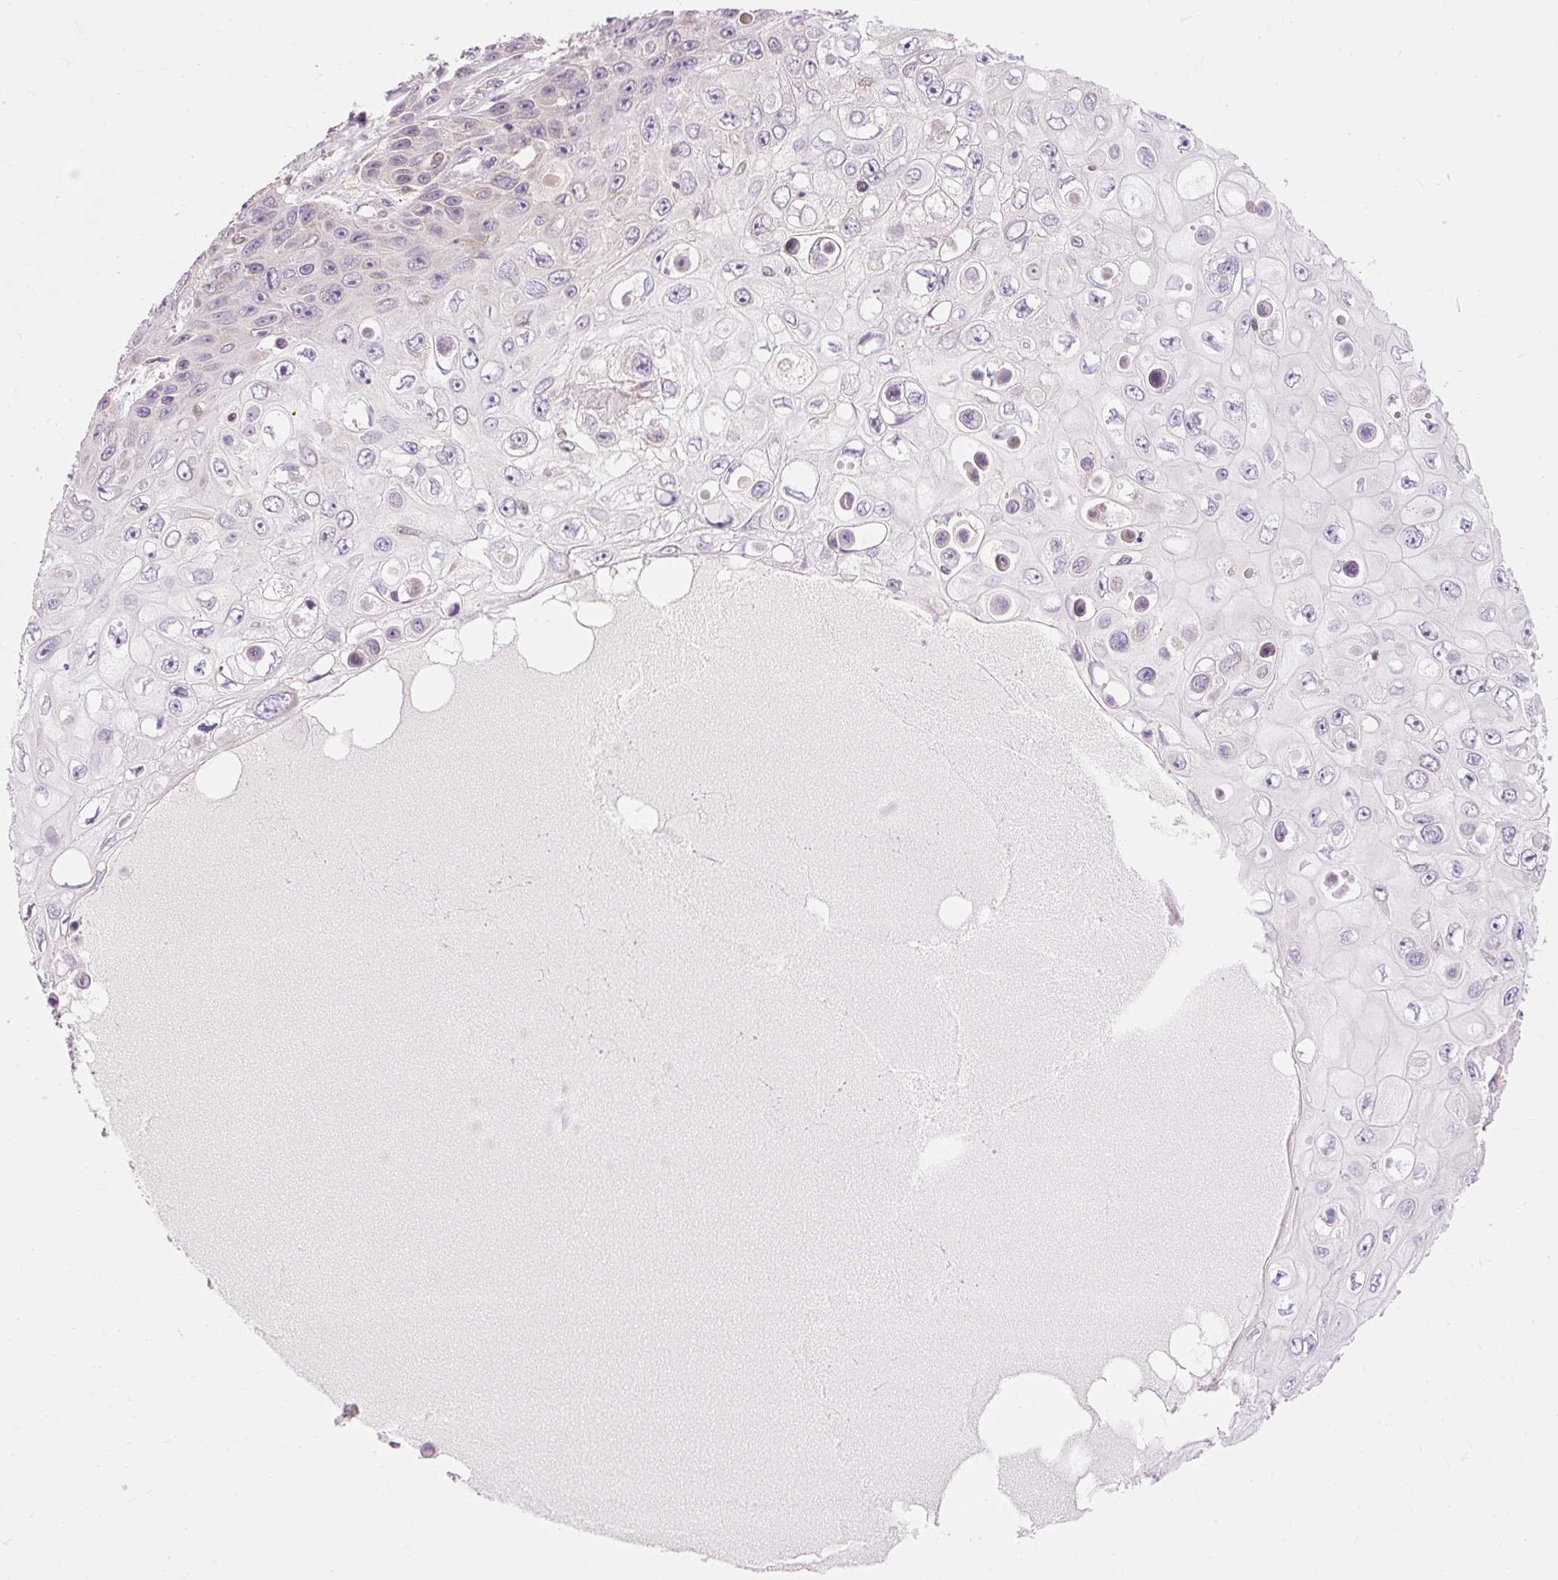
{"staining": {"intensity": "negative", "quantity": "none", "location": "none"}, "tissue": "skin cancer", "cell_type": "Tumor cells", "image_type": "cancer", "snomed": [{"axis": "morphology", "description": "Squamous cell carcinoma, NOS"}, {"axis": "topography", "description": "Skin"}], "caption": "The image reveals no significant staining in tumor cells of squamous cell carcinoma (skin).", "gene": "IMMT", "patient": {"sex": "male", "age": 82}}